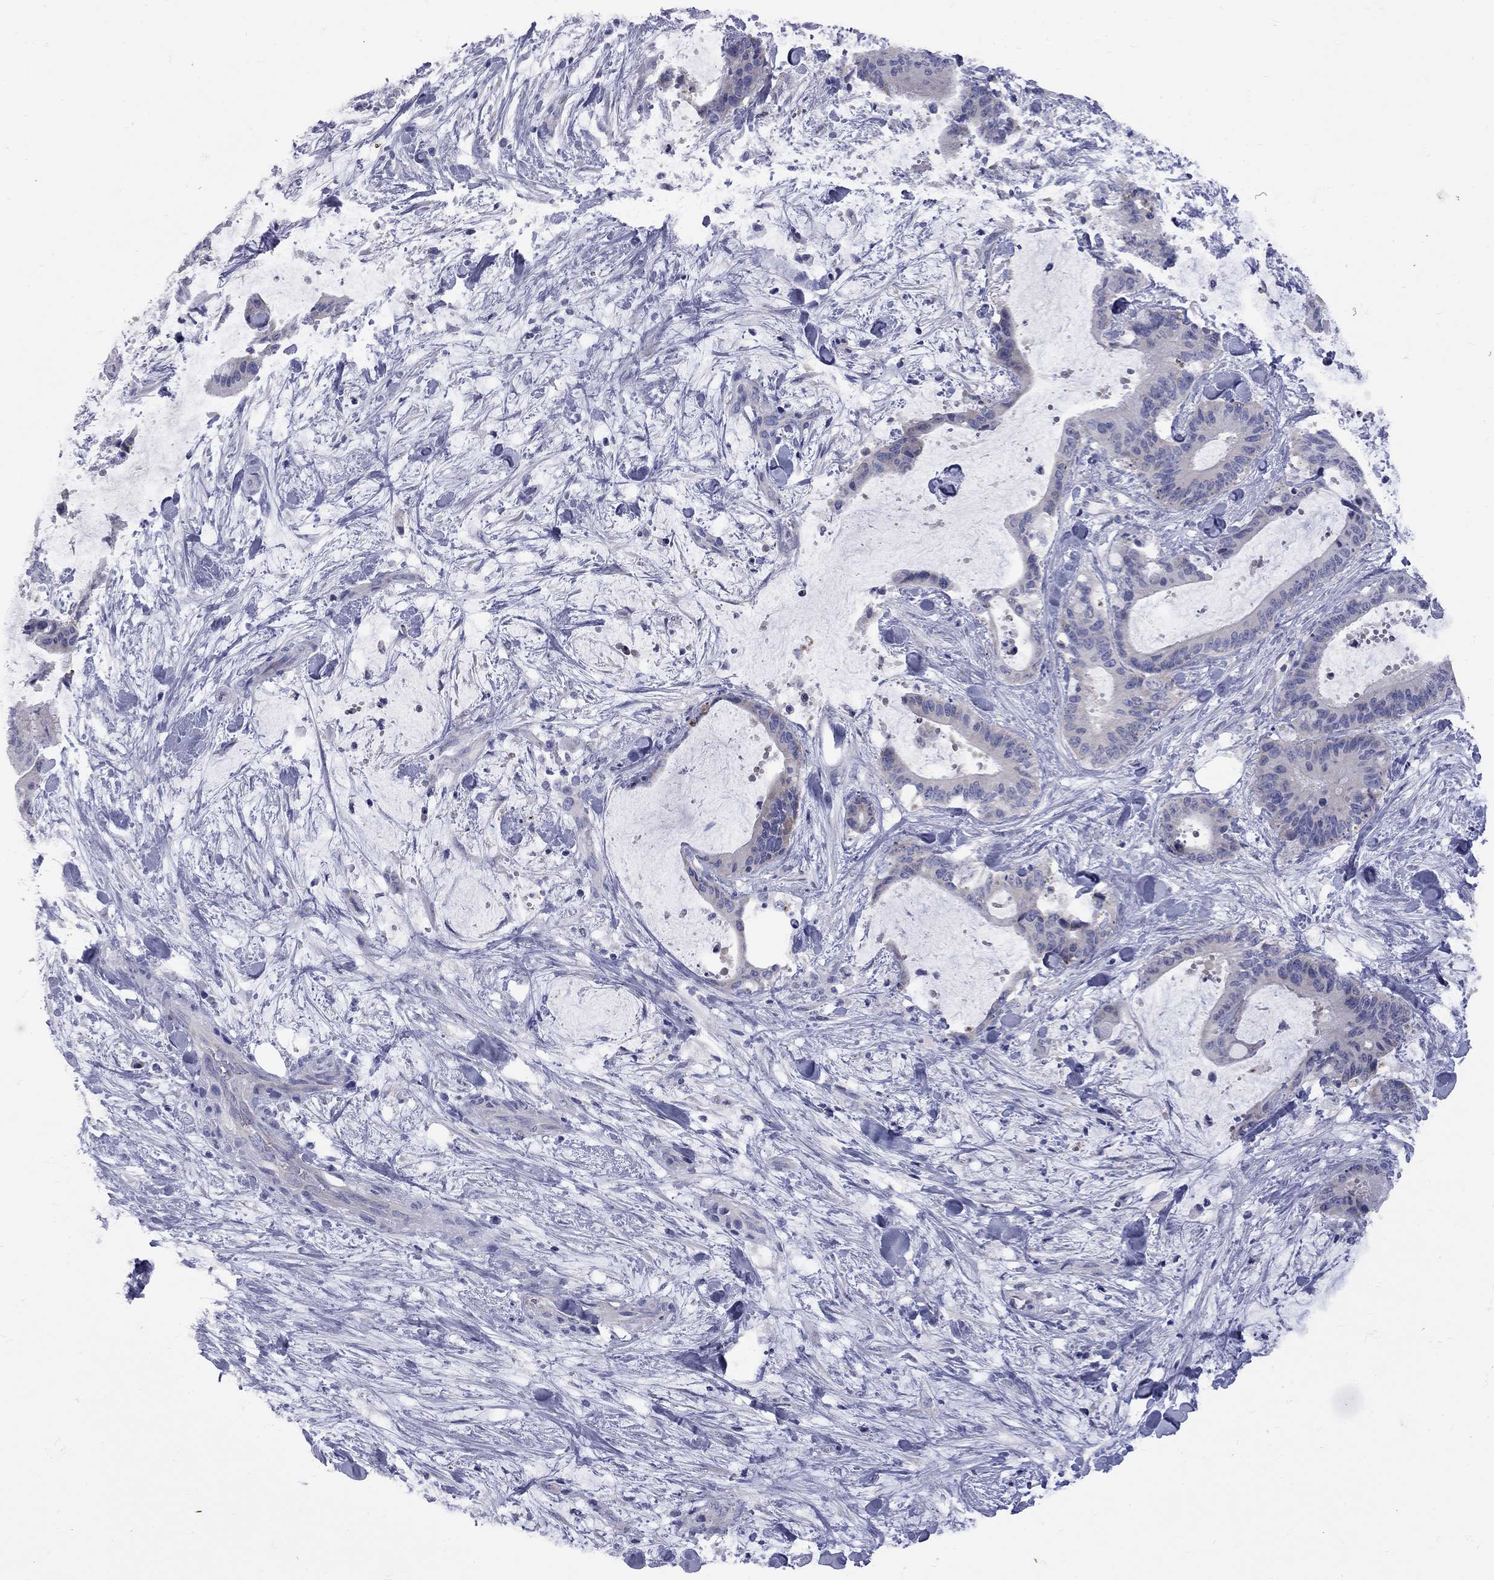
{"staining": {"intensity": "negative", "quantity": "none", "location": "none"}, "tissue": "liver cancer", "cell_type": "Tumor cells", "image_type": "cancer", "snomed": [{"axis": "morphology", "description": "Cholangiocarcinoma"}, {"axis": "topography", "description": "Liver"}], "caption": "Immunohistochemistry photomicrograph of liver cholangiocarcinoma stained for a protein (brown), which shows no expression in tumor cells.", "gene": "ABCB4", "patient": {"sex": "female", "age": 73}}